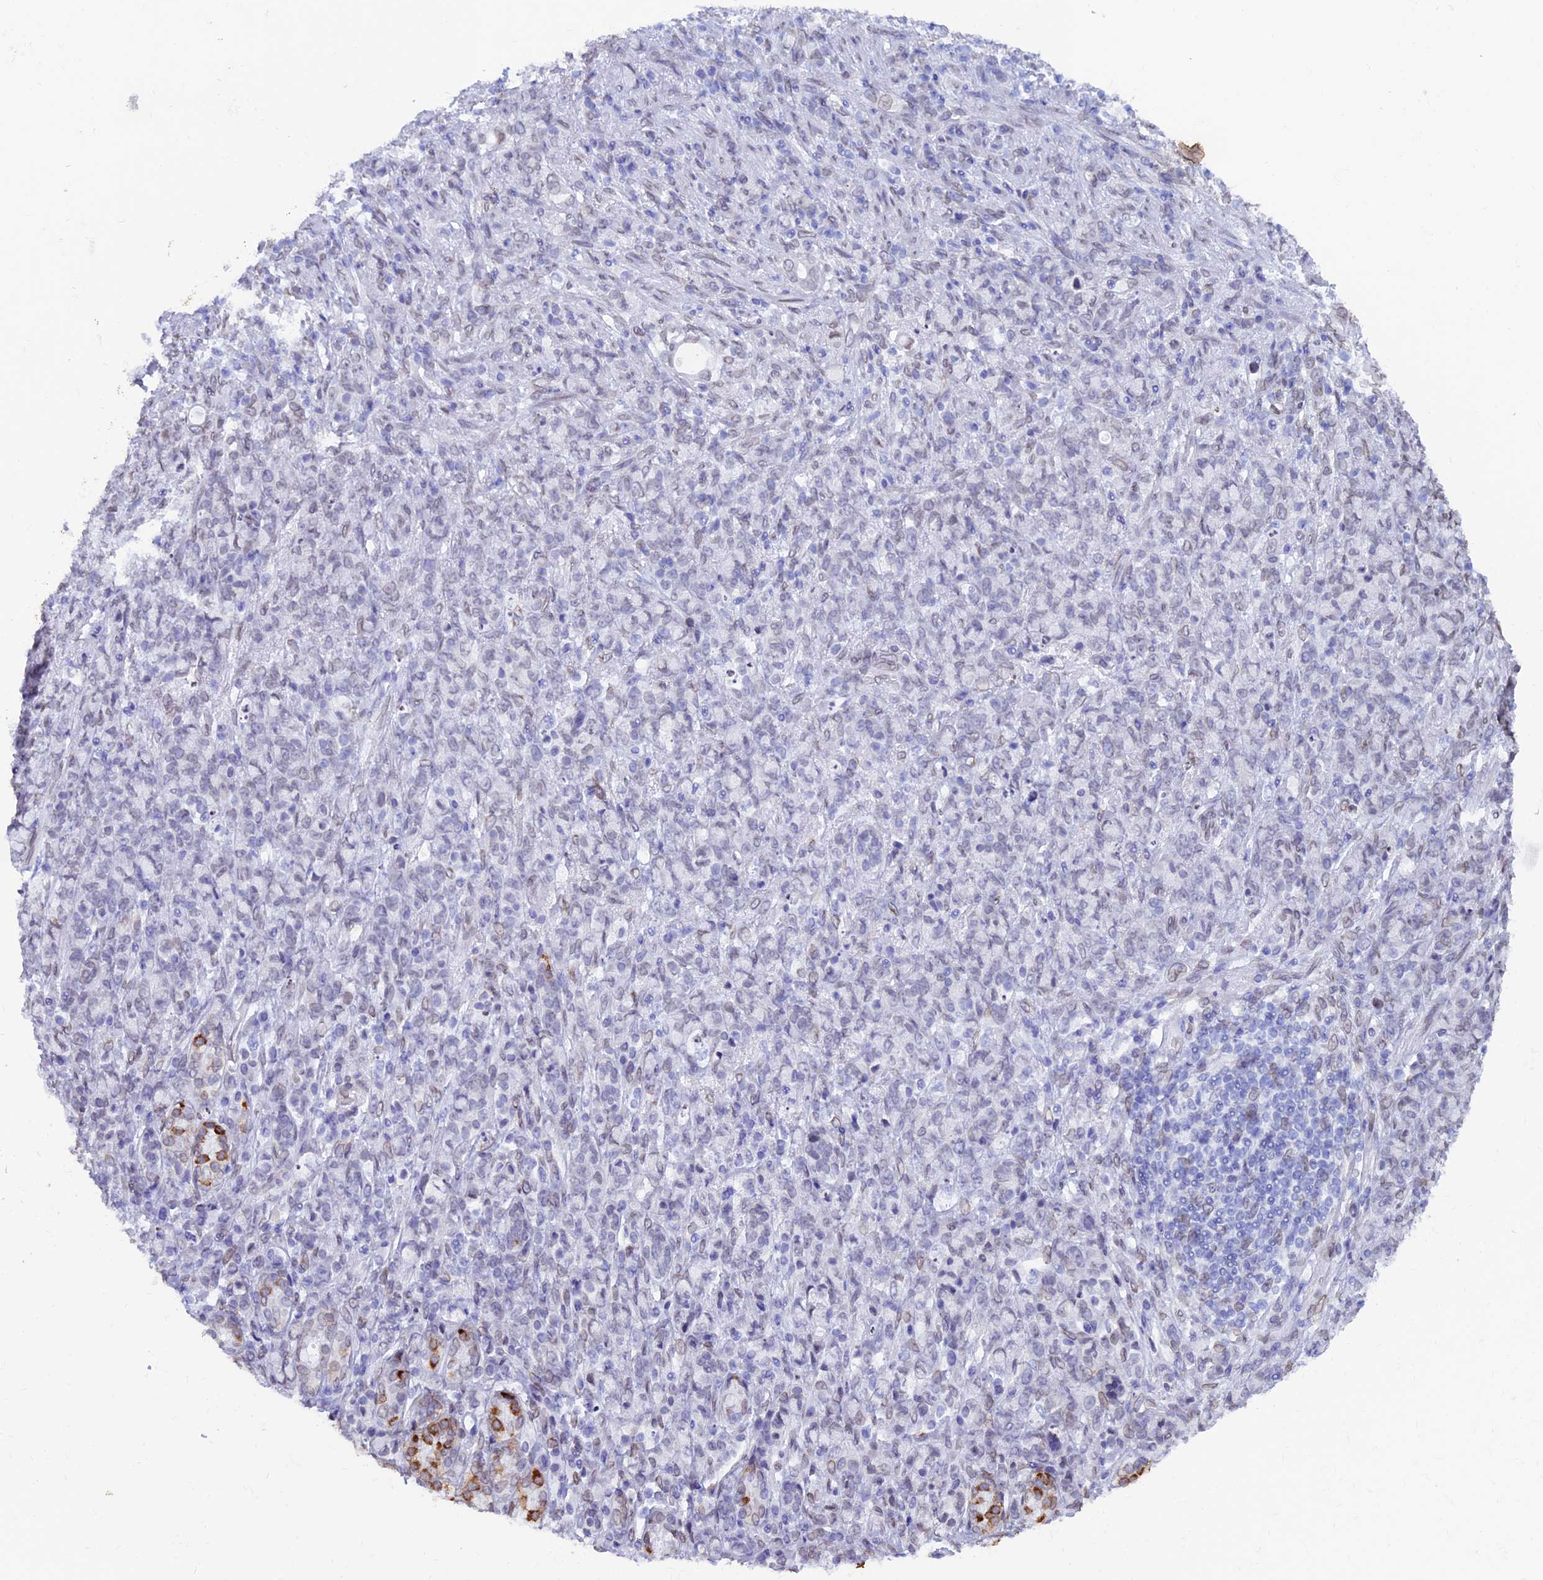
{"staining": {"intensity": "moderate", "quantity": "<25%", "location": "cytoplasmic/membranous"}, "tissue": "stomach cancer", "cell_type": "Tumor cells", "image_type": "cancer", "snomed": [{"axis": "morphology", "description": "Adenocarcinoma, NOS"}, {"axis": "topography", "description": "Stomach"}], "caption": "Protein analysis of stomach cancer tissue demonstrates moderate cytoplasmic/membranous positivity in approximately <25% of tumor cells. The staining is performed using DAB brown chromogen to label protein expression. The nuclei are counter-stained blue using hematoxylin.", "gene": "TMPRSS7", "patient": {"sex": "female", "age": 79}}